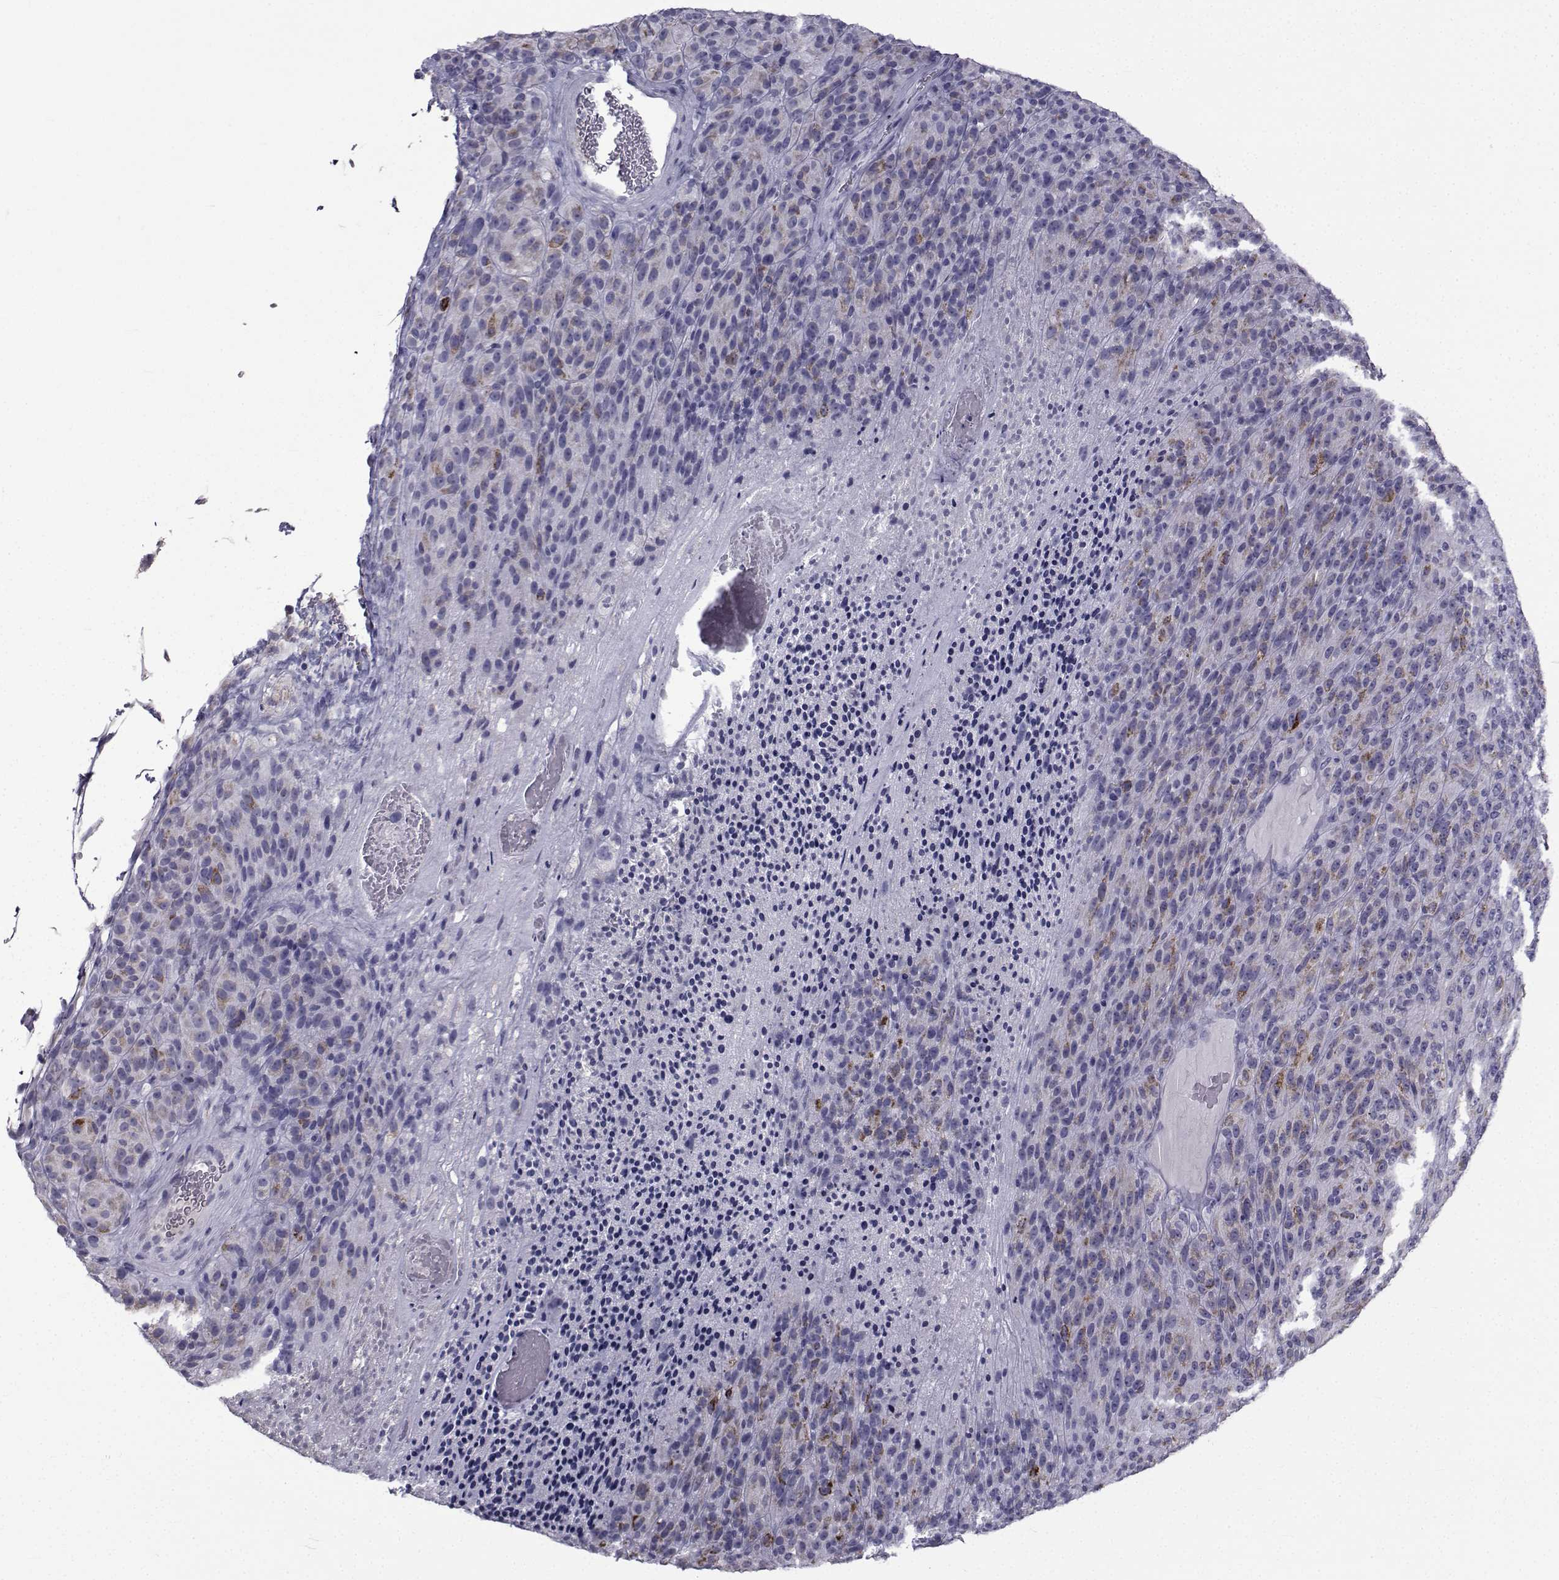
{"staining": {"intensity": "negative", "quantity": "none", "location": "none"}, "tissue": "melanoma", "cell_type": "Tumor cells", "image_type": "cancer", "snomed": [{"axis": "morphology", "description": "Malignant melanoma, Metastatic site"}, {"axis": "topography", "description": "Brain"}], "caption": "Malignant melanoma (metastatic site) was stained to show a protein in brown. There is no significant positivity in tumor cells. The staining is performed using DAB brown chromogen with nuclei counter-stained in using hematoxylin.", "gene": "FDXR", "patient": {"sex": "female", "age": 56}}